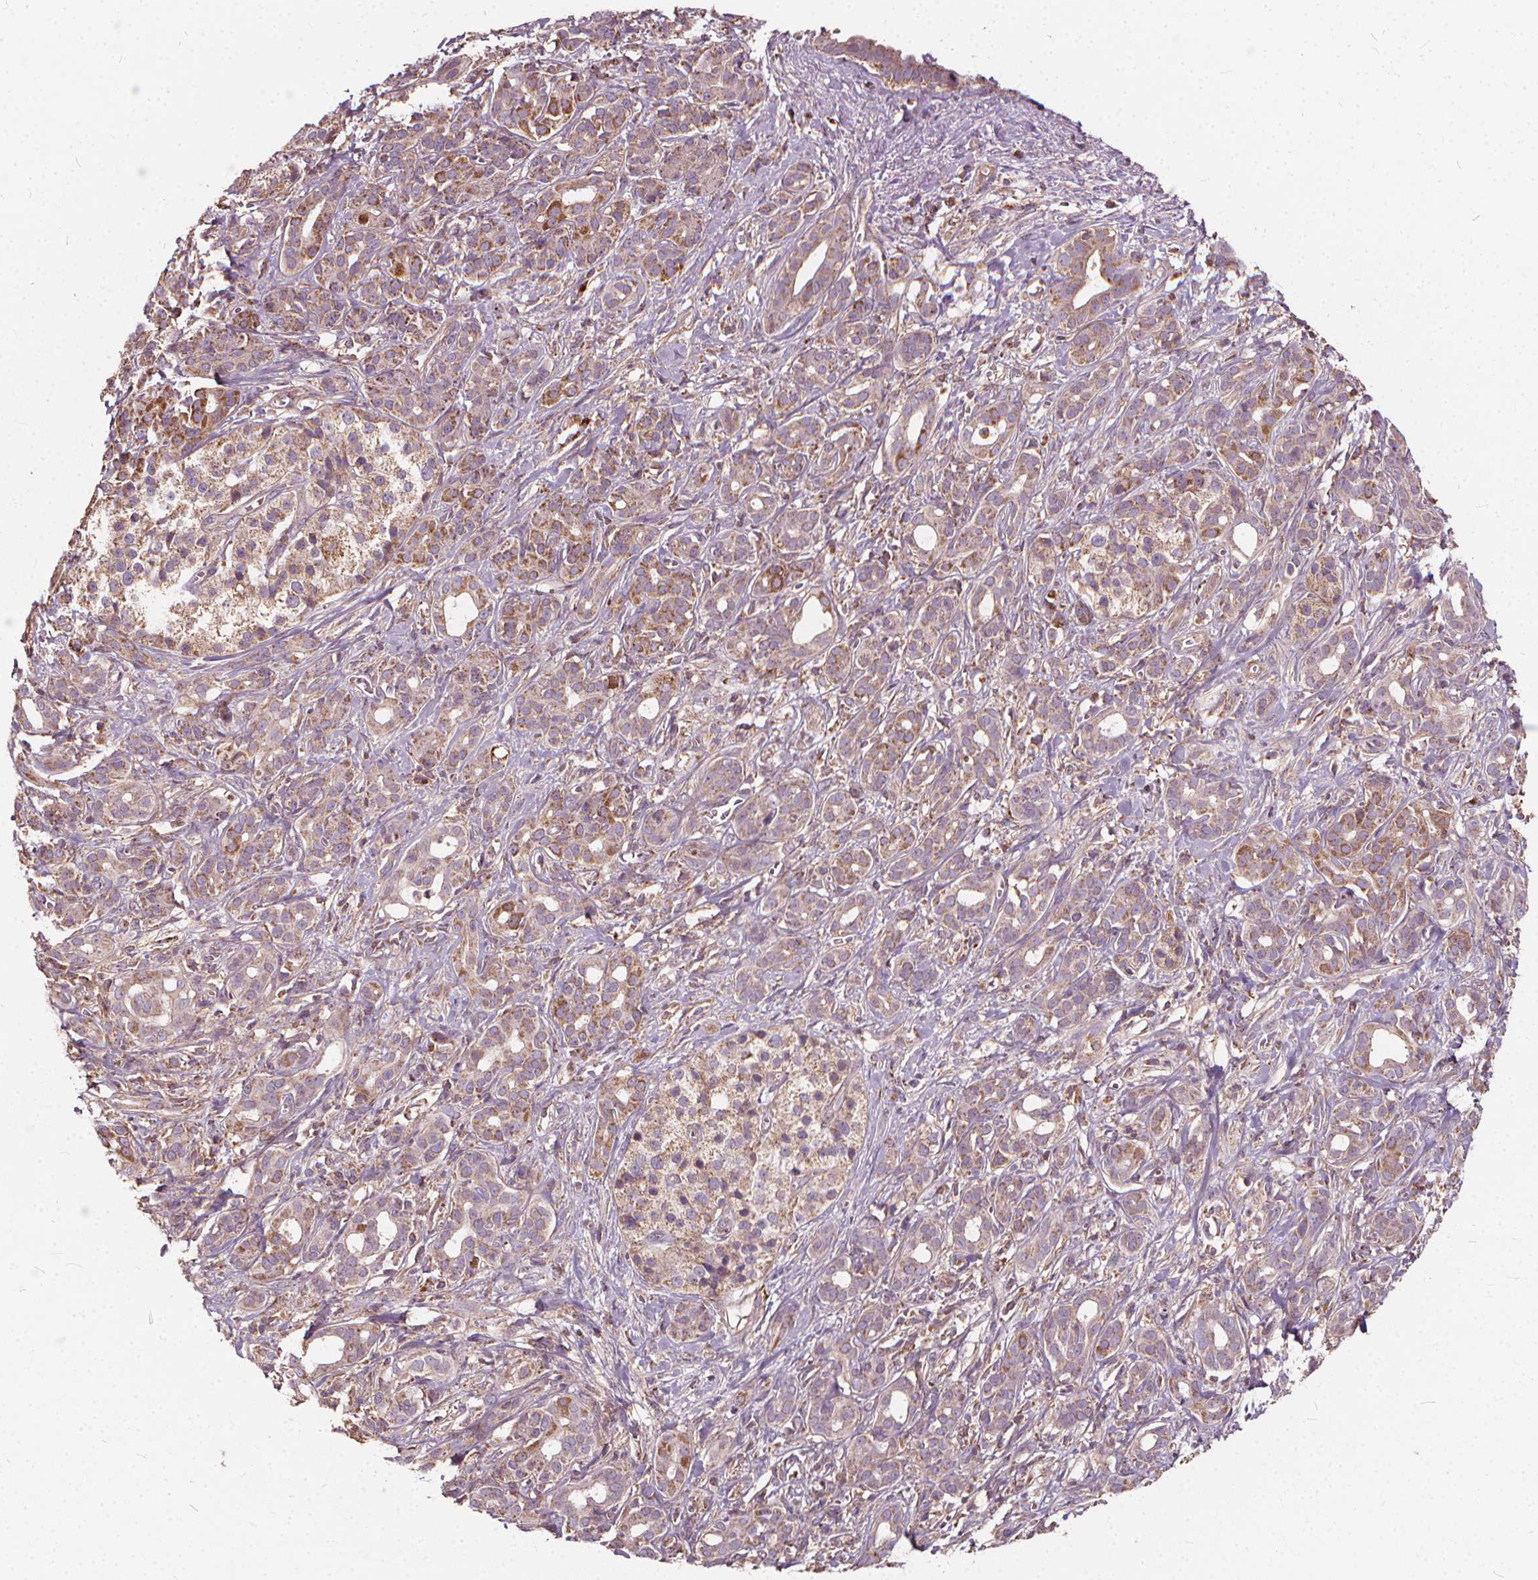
{"staining": {"intensity": "moderate", "quantity": ">75%", "location": "cytoplasmic/membranous"}, "tissue": "pancreatic cancer", "cell_type": "Tumor cells", "image_type": "cancer", "snomed": [{"axis": "morphology", "description": "Adenocarcinoma, NOS"}, {"axis": "topography", "description": "Pancreas"}], "caption": "Tumor cells reveal medium levels of moderate cytoplasmic/membranous positivity in about >75% of cells in human adenocarcinoma (pancreatic).", "gene": "ORAI2", "patient": {"sex": "male", "age": 61}}